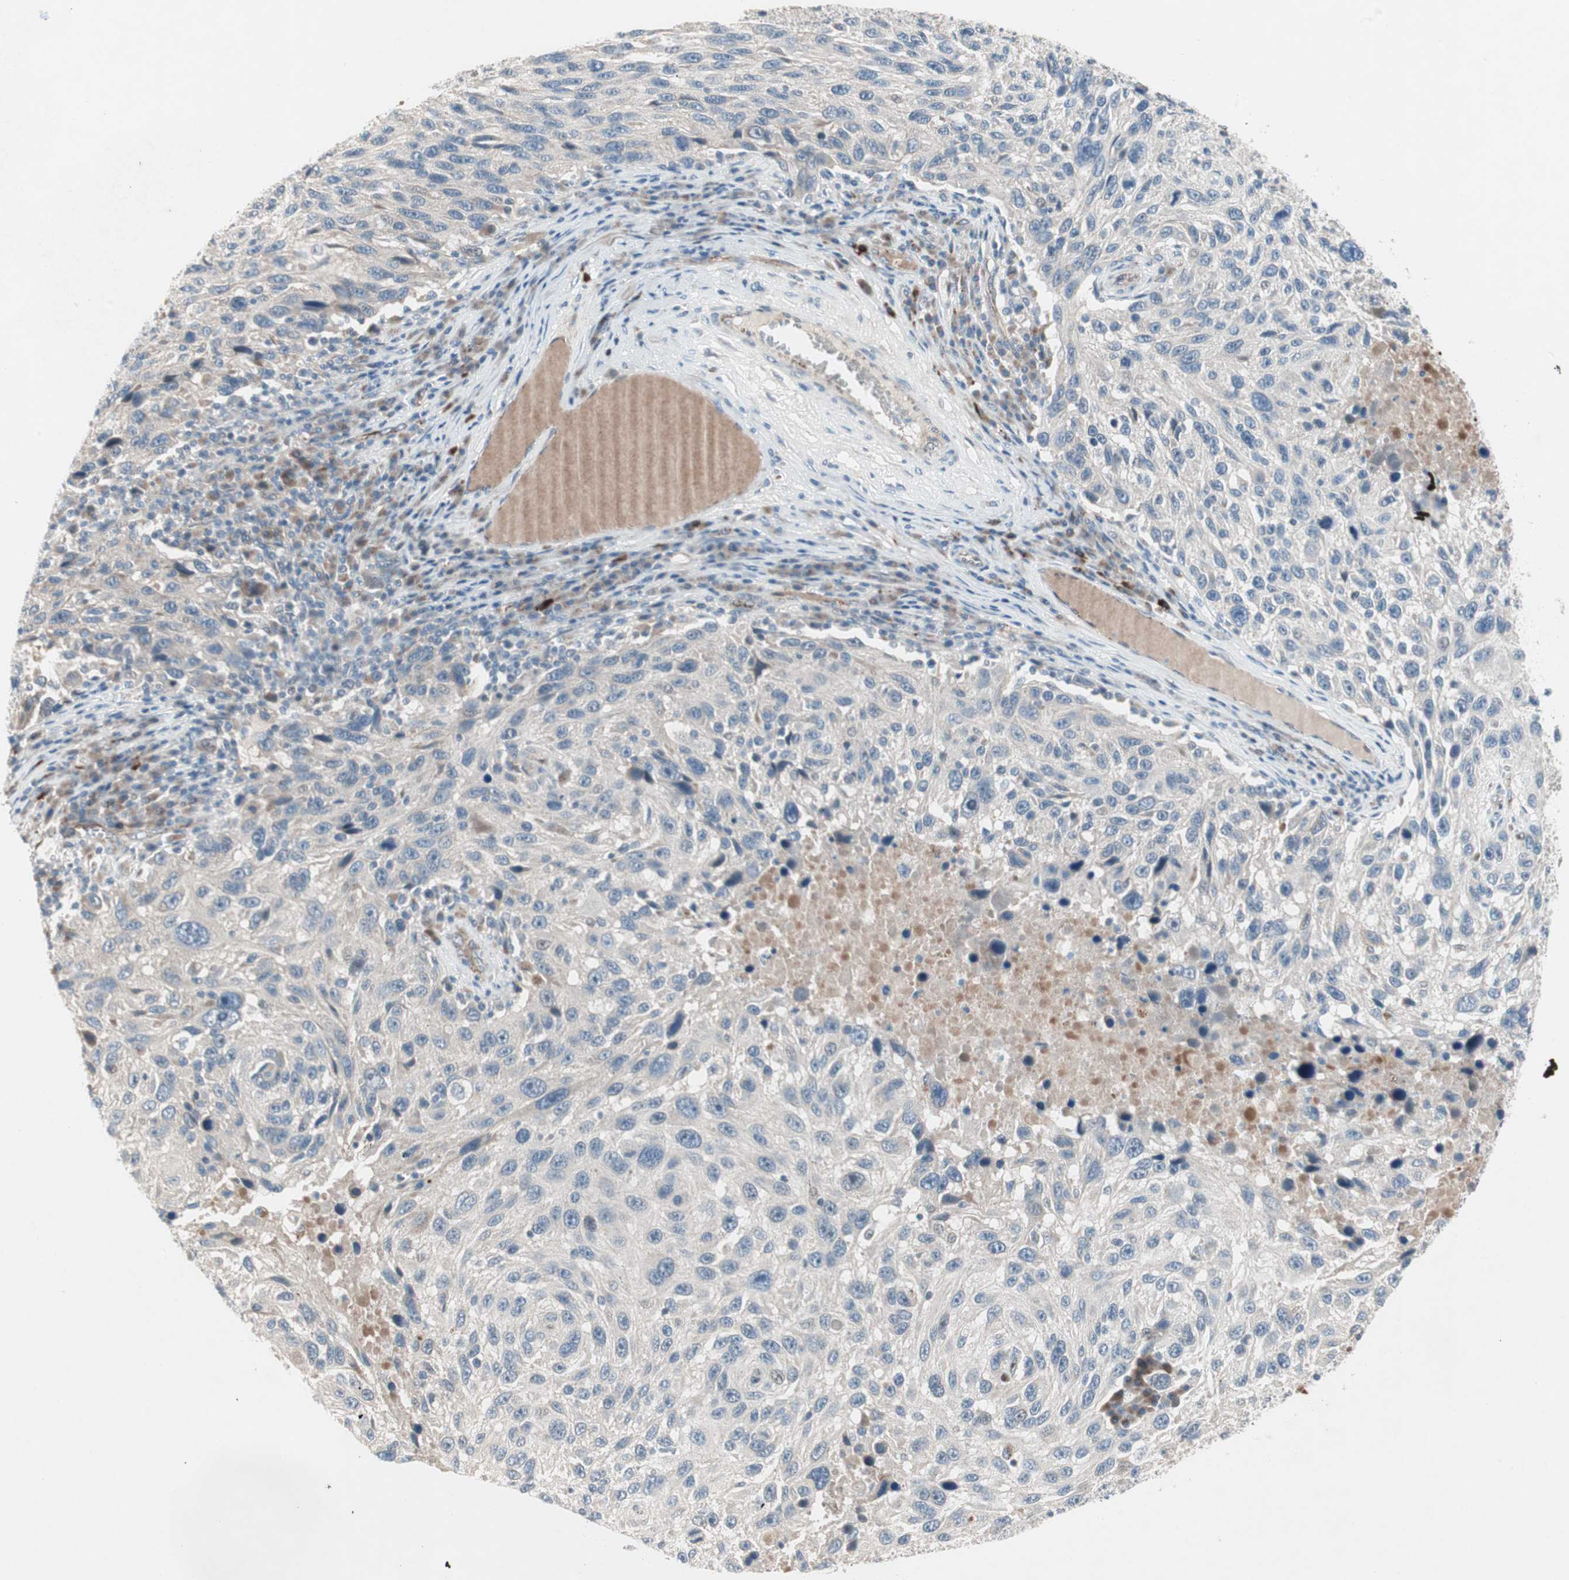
{"staining": {"intensity": "negative", "quantity": "none", "location": "none"}, "tissue": "melanoma", "cell_type": "Tumor cells", "image_type": "cancer", "snomed": [{"axis": "morphology", "description": "Malignant melanoma, NOS"}, {"axis": "topography", "description": "Skin"}], "caption": "Malignant melanoma stained for a protein using immunohistochemistry (IHC) reveals no expression tumor cells.", "gene": "FGFR4", "patient": {"sex": "male", "age": 53}}